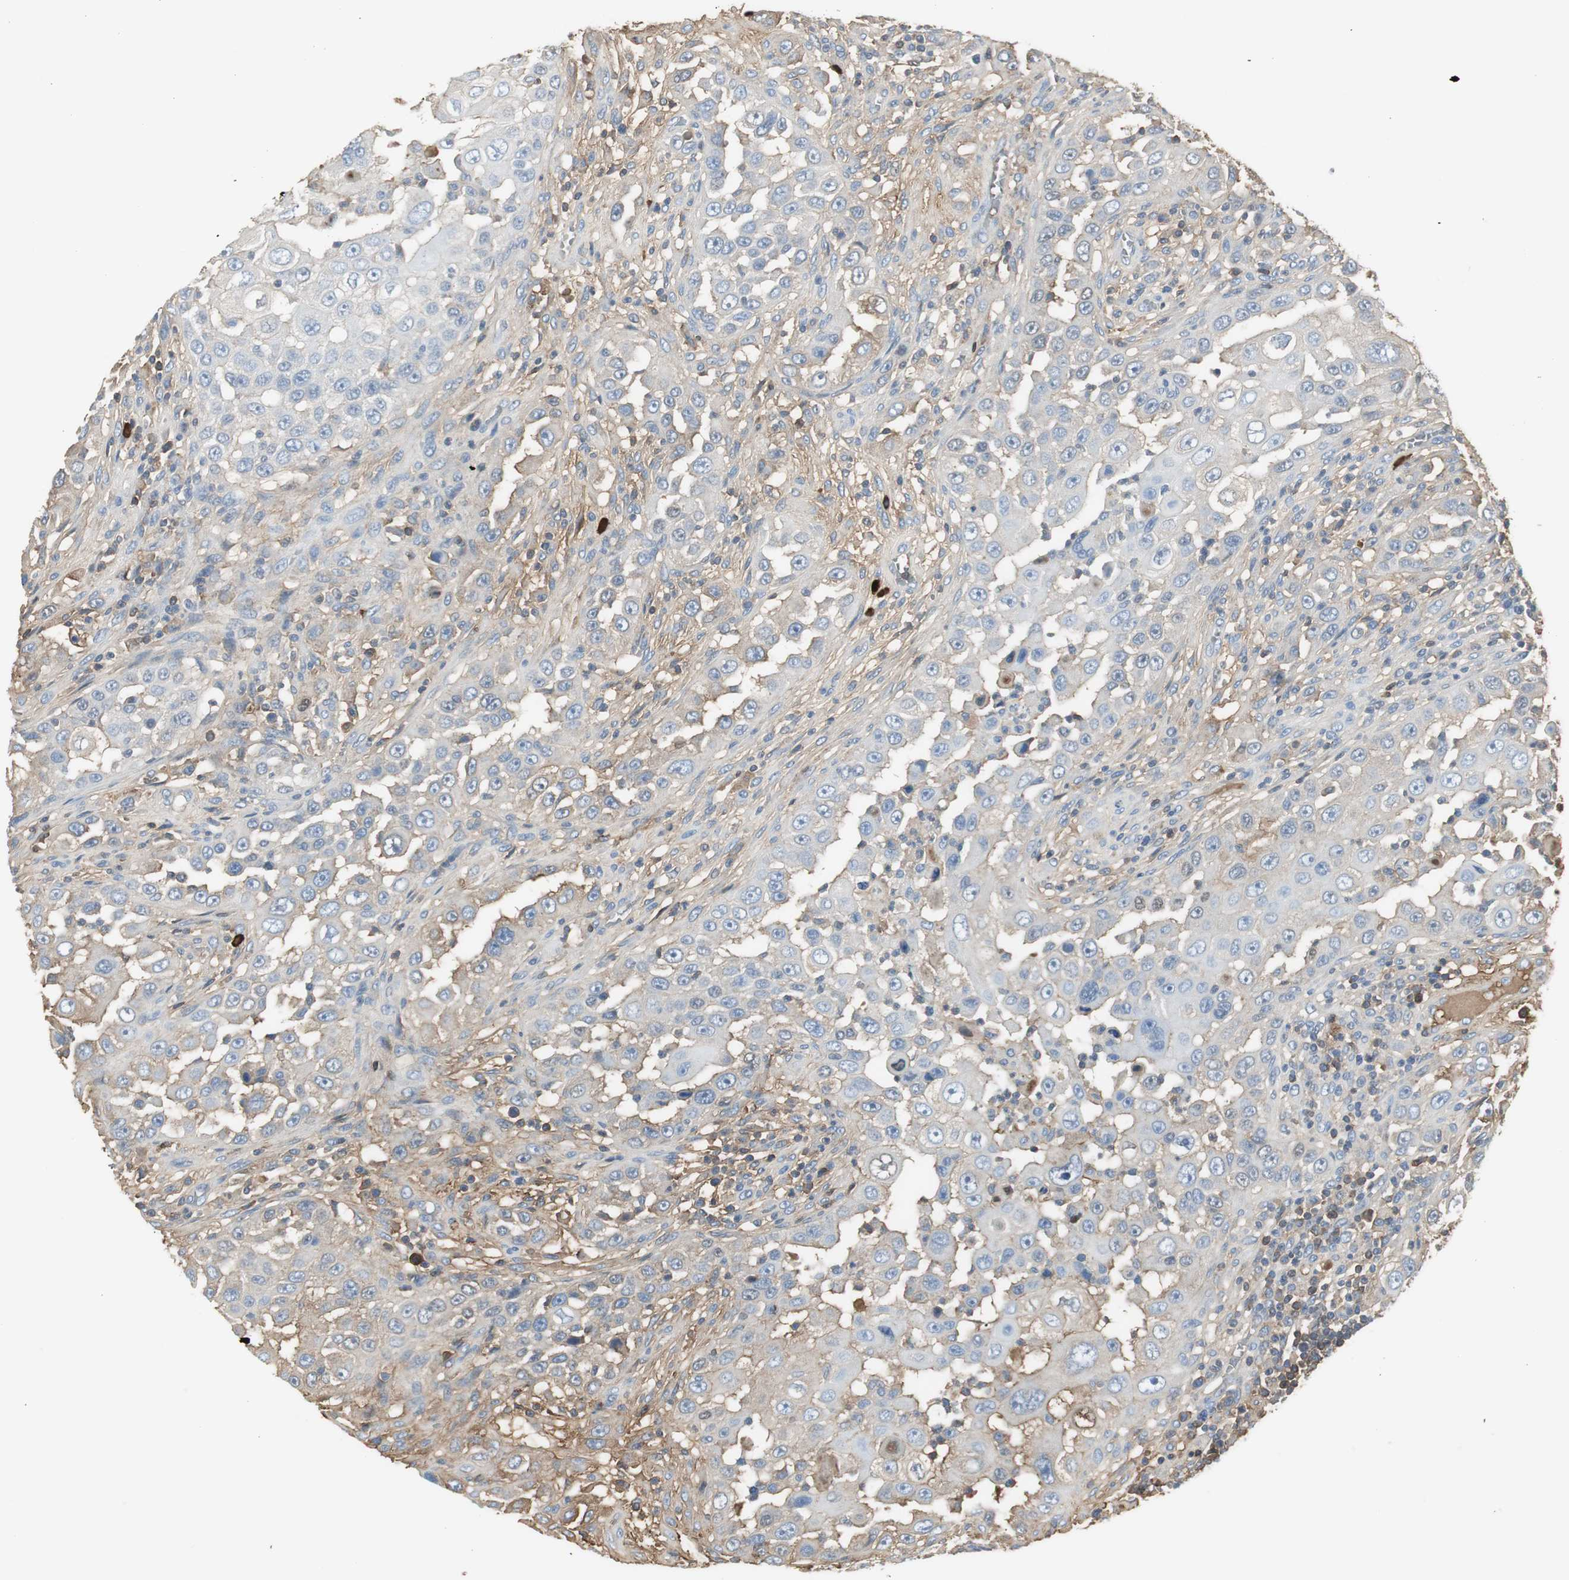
{"staining": {"intensity": "weak", "quantity": "25%-75%", "location": "cytoplasmic/membranous"}, "tissue": "head and neck cancer", "cell_type": "Tumor cells", "image_type": "cancer", "snomed": [{"axis": "morphology", "description": "Carcinoma, NOS"}, {"axis": "topography", "description": "Head-Neck"}], "caption": "Carcinoma (head and neck) was stained to show a protein in brown. There is low levels of weak cytoplasmic/membranous positivity in about 25%-75% of tumor cells.", "gene": "IGHA1", "patient": {"sex": "male", "age": 87}}